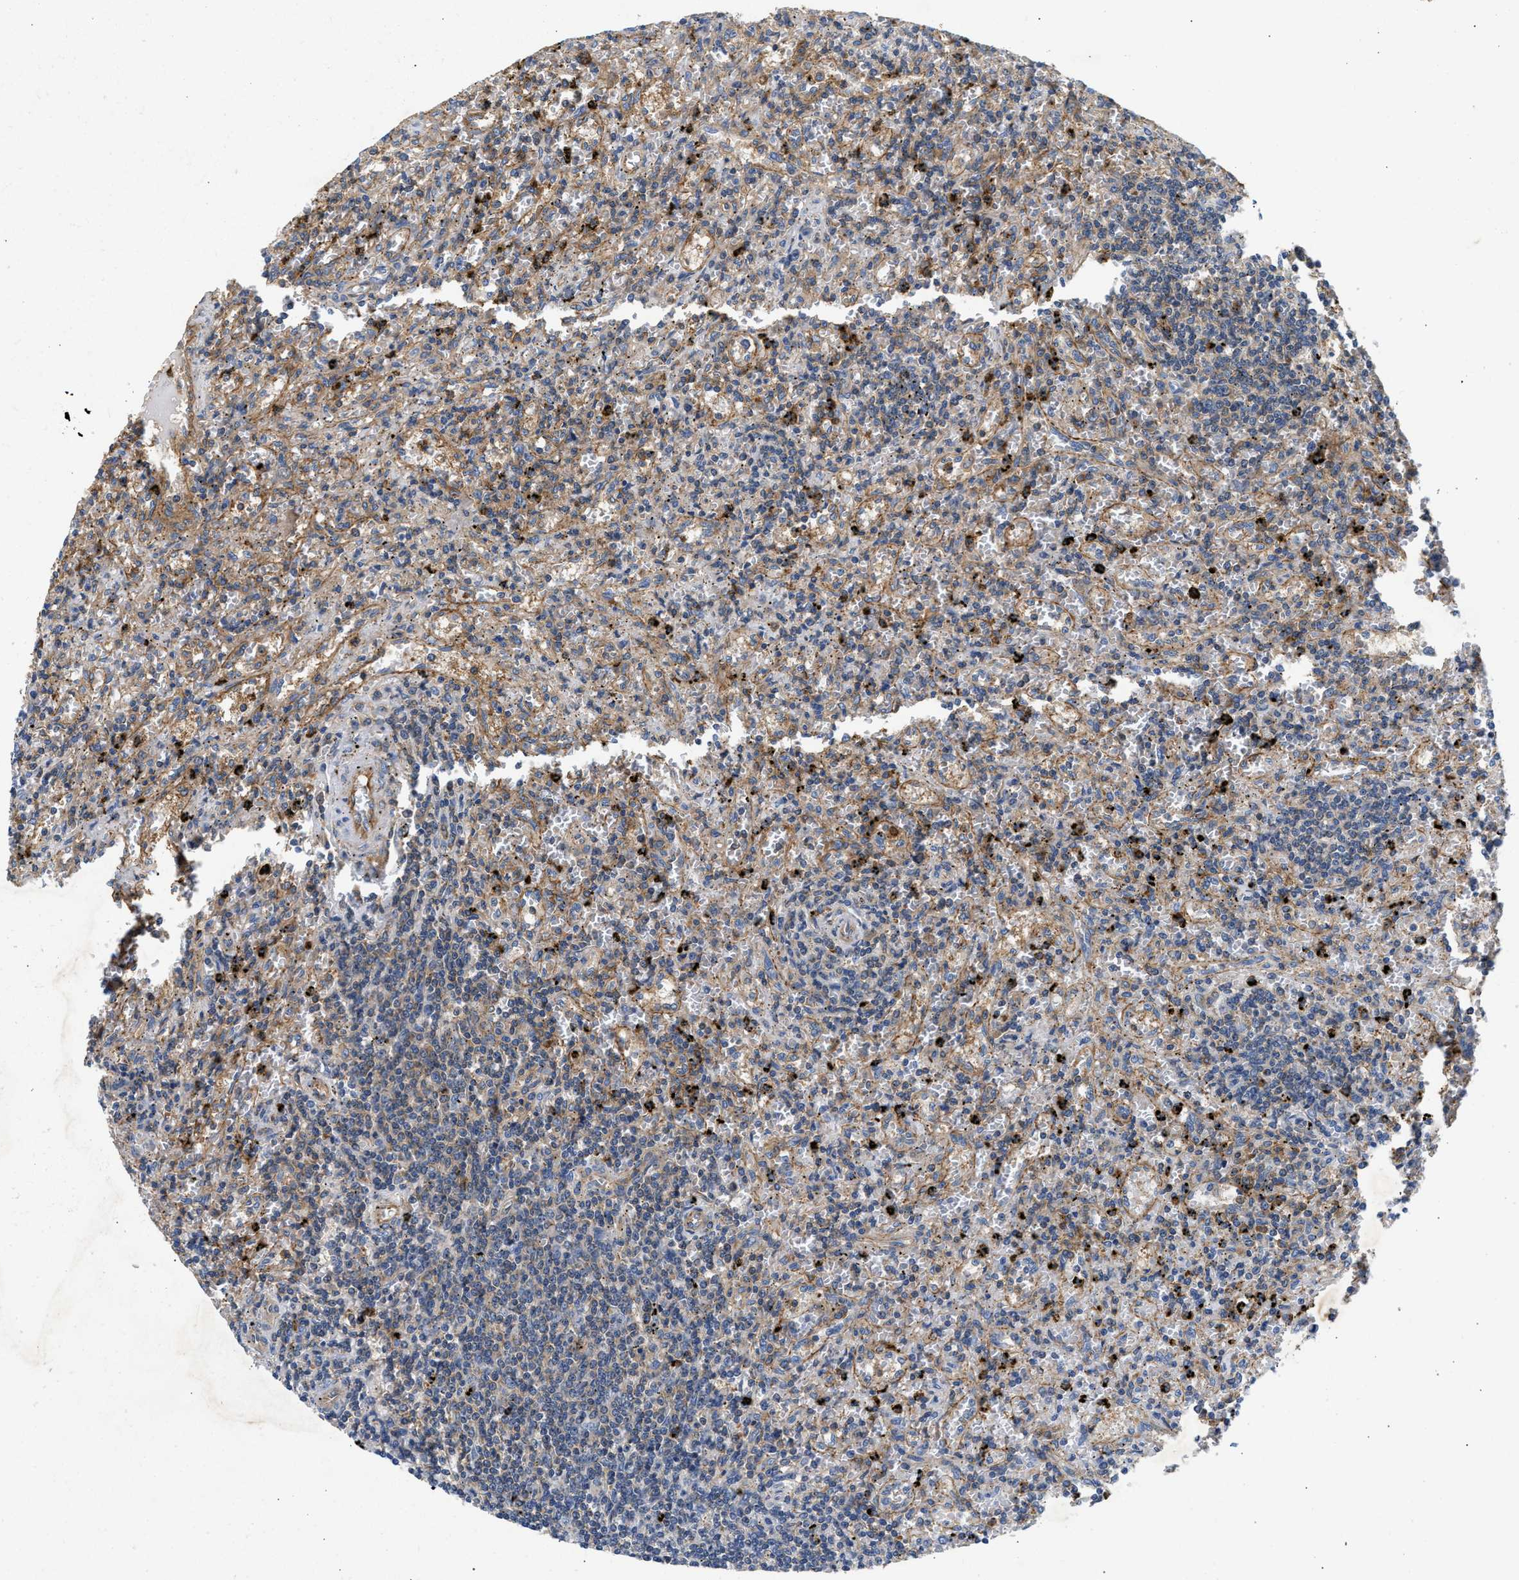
{"staining": {"intensity": "negative", "quantity": "none", "location": "none"}, "tissue": "lymphoma", "cell_type": "Tumor cells", "image_type": "cancer", "snomed": [{"axis": "morphology", "description": "Malignant lymphoma, non-Hodgkin's type, Low grade"}, {"axis": "topography", "description": "Spleen"}], "caption": "Human malignant lymphoma, non-Hodgkin's type (low-grade) stained for a protein using IHC reveals no staining in tumor cells.", "gene": "SAMD9L", "patient": {"sex": "male", "age": 76}}